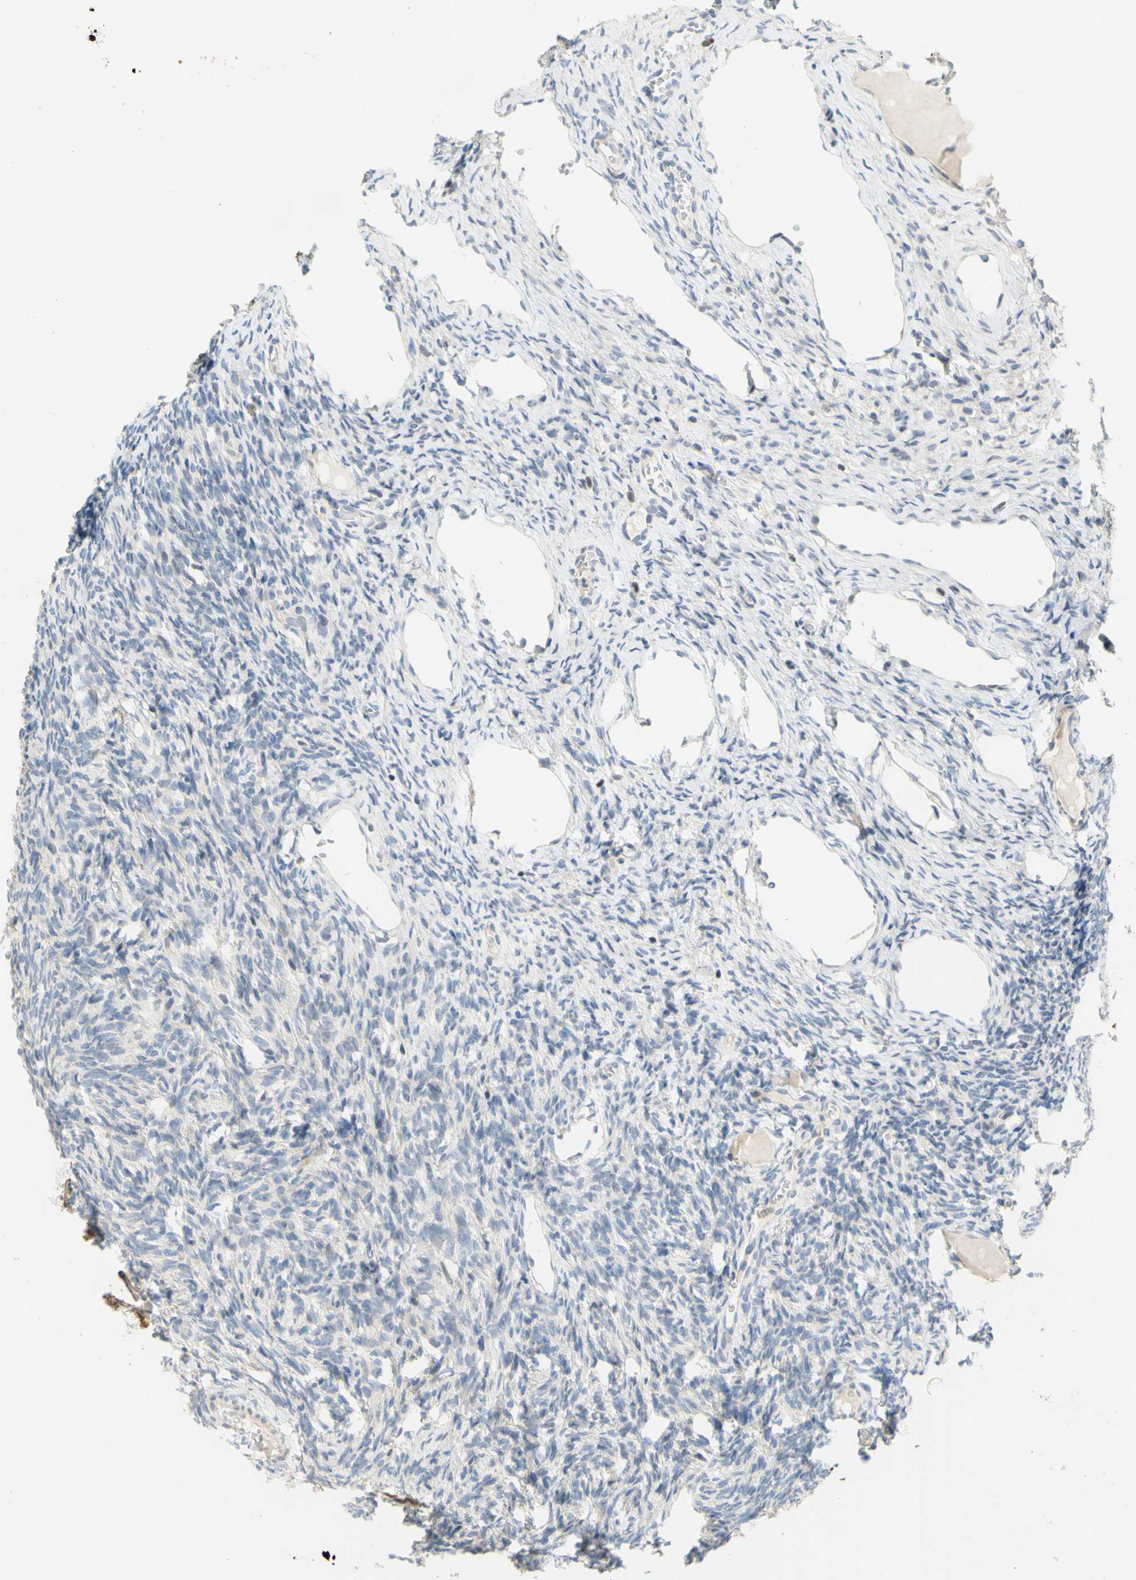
{"staining": {"intensity": "negative", "quantity": "none", "location": "none"}, "tissue": "ovary", "cell_type": "Follicle cells", "image_type": "normal", "snomed": [{"axis": "morphology", "description": "Normal tissue, NOS"}, {"axis": "topography", "description": "Ovary"}], "caption": "Human ovary stained for a protein using immunohistochemistry exhibits no expression in follicle cells.", "gene": "CCNB2", "patient": {"sex": "female", "age": 33}}